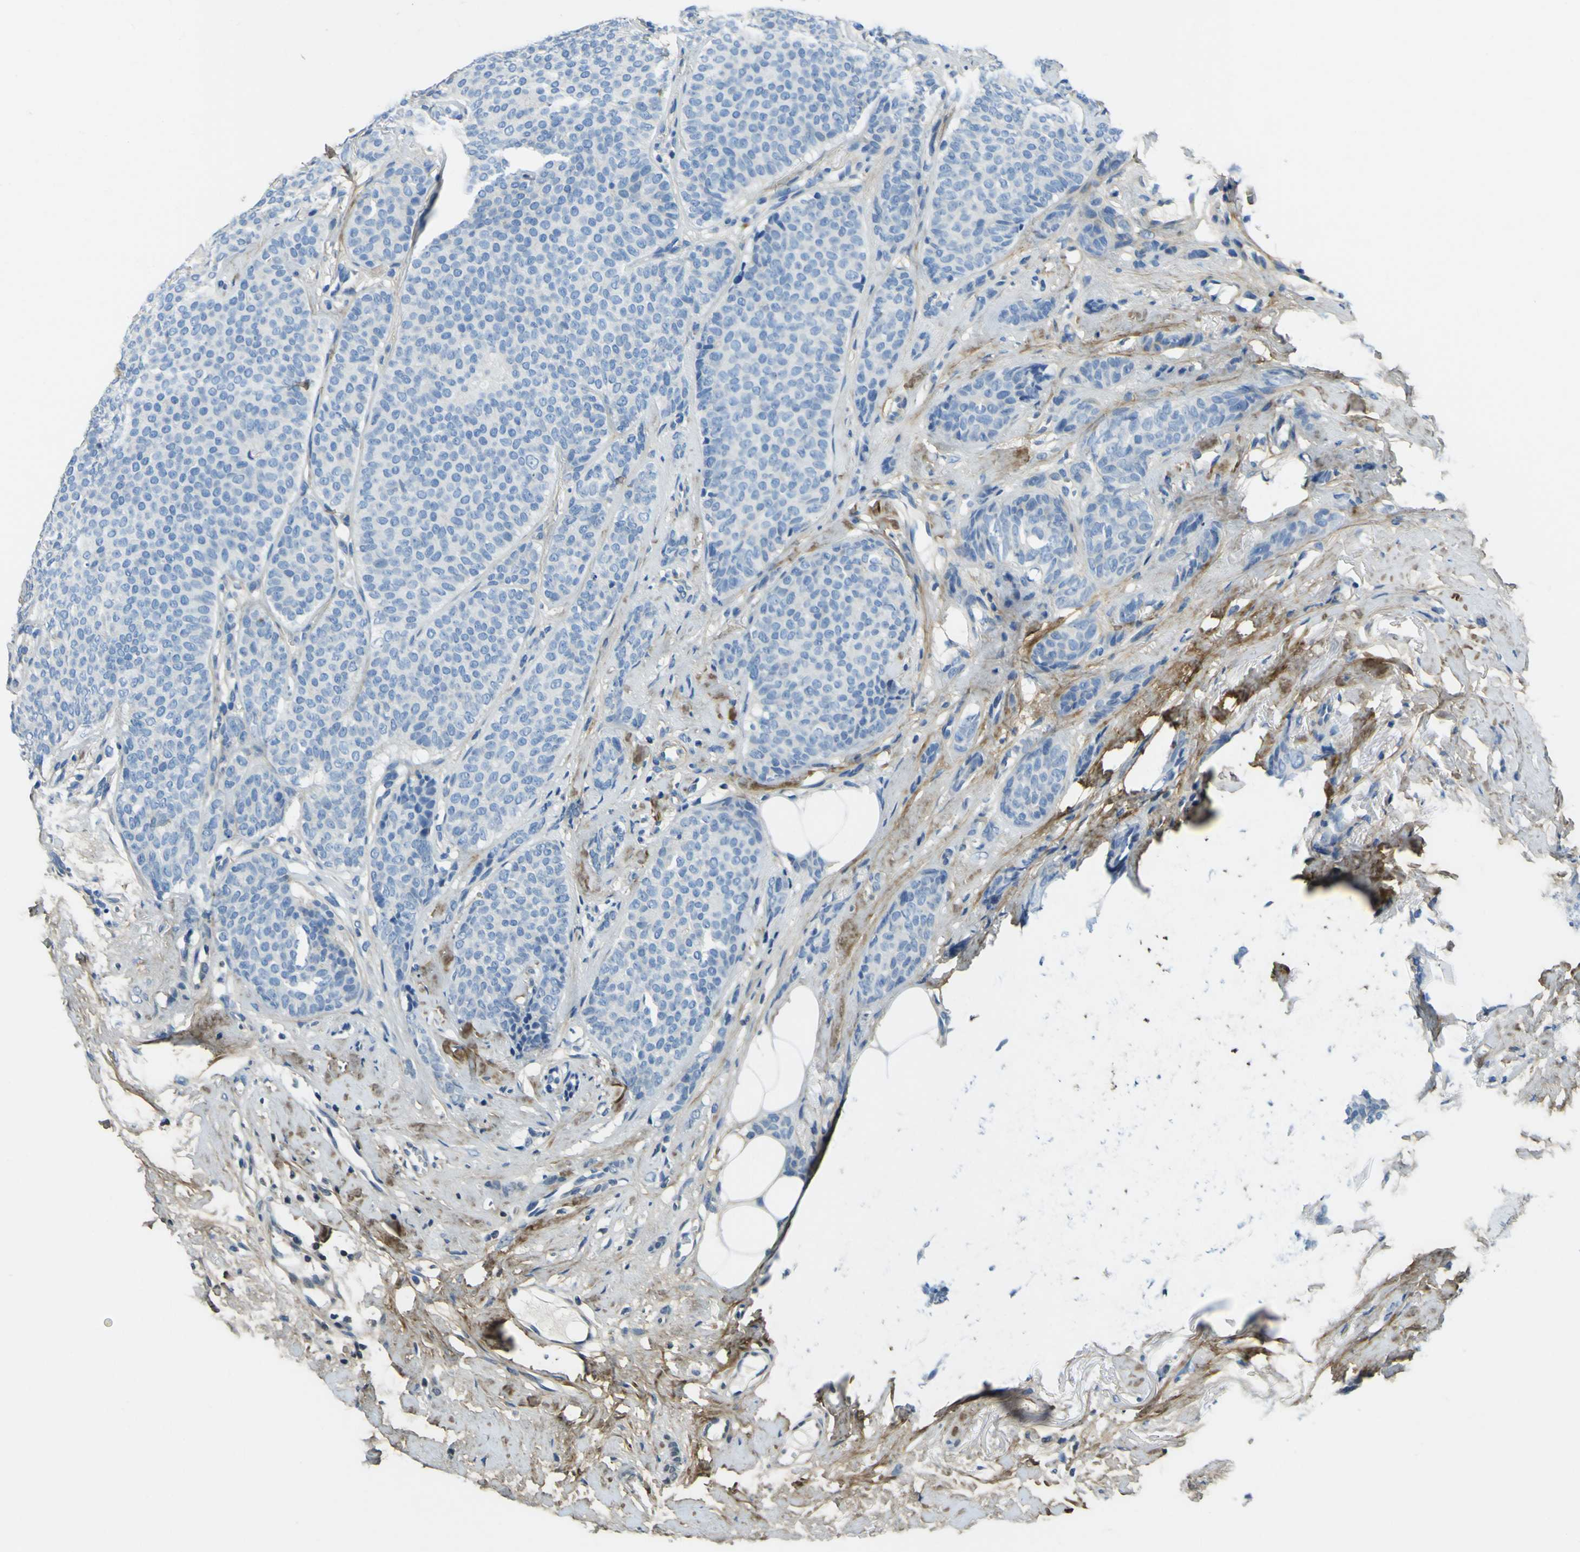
{"staining": {"intensity": "negative", "quantity": "none", "location": "none"}, "tissue": "breast cancer", "cell_type": "Tumor cells", "image_type": "cancer", "snomed": [{"axis": "morphology", "description": "Lobular carcinoma"}, {"axis": "topography", "description": "Skin"}, {"axis": "topography", "description": "Breast"}], "caption": "Human lobular carcinoma (breast) stained for a protein using immunohistochemistry (IHC) displays no expression in tumor cells.", "gene": "OGN", "patient": {"sex": "female", "age": 46}}